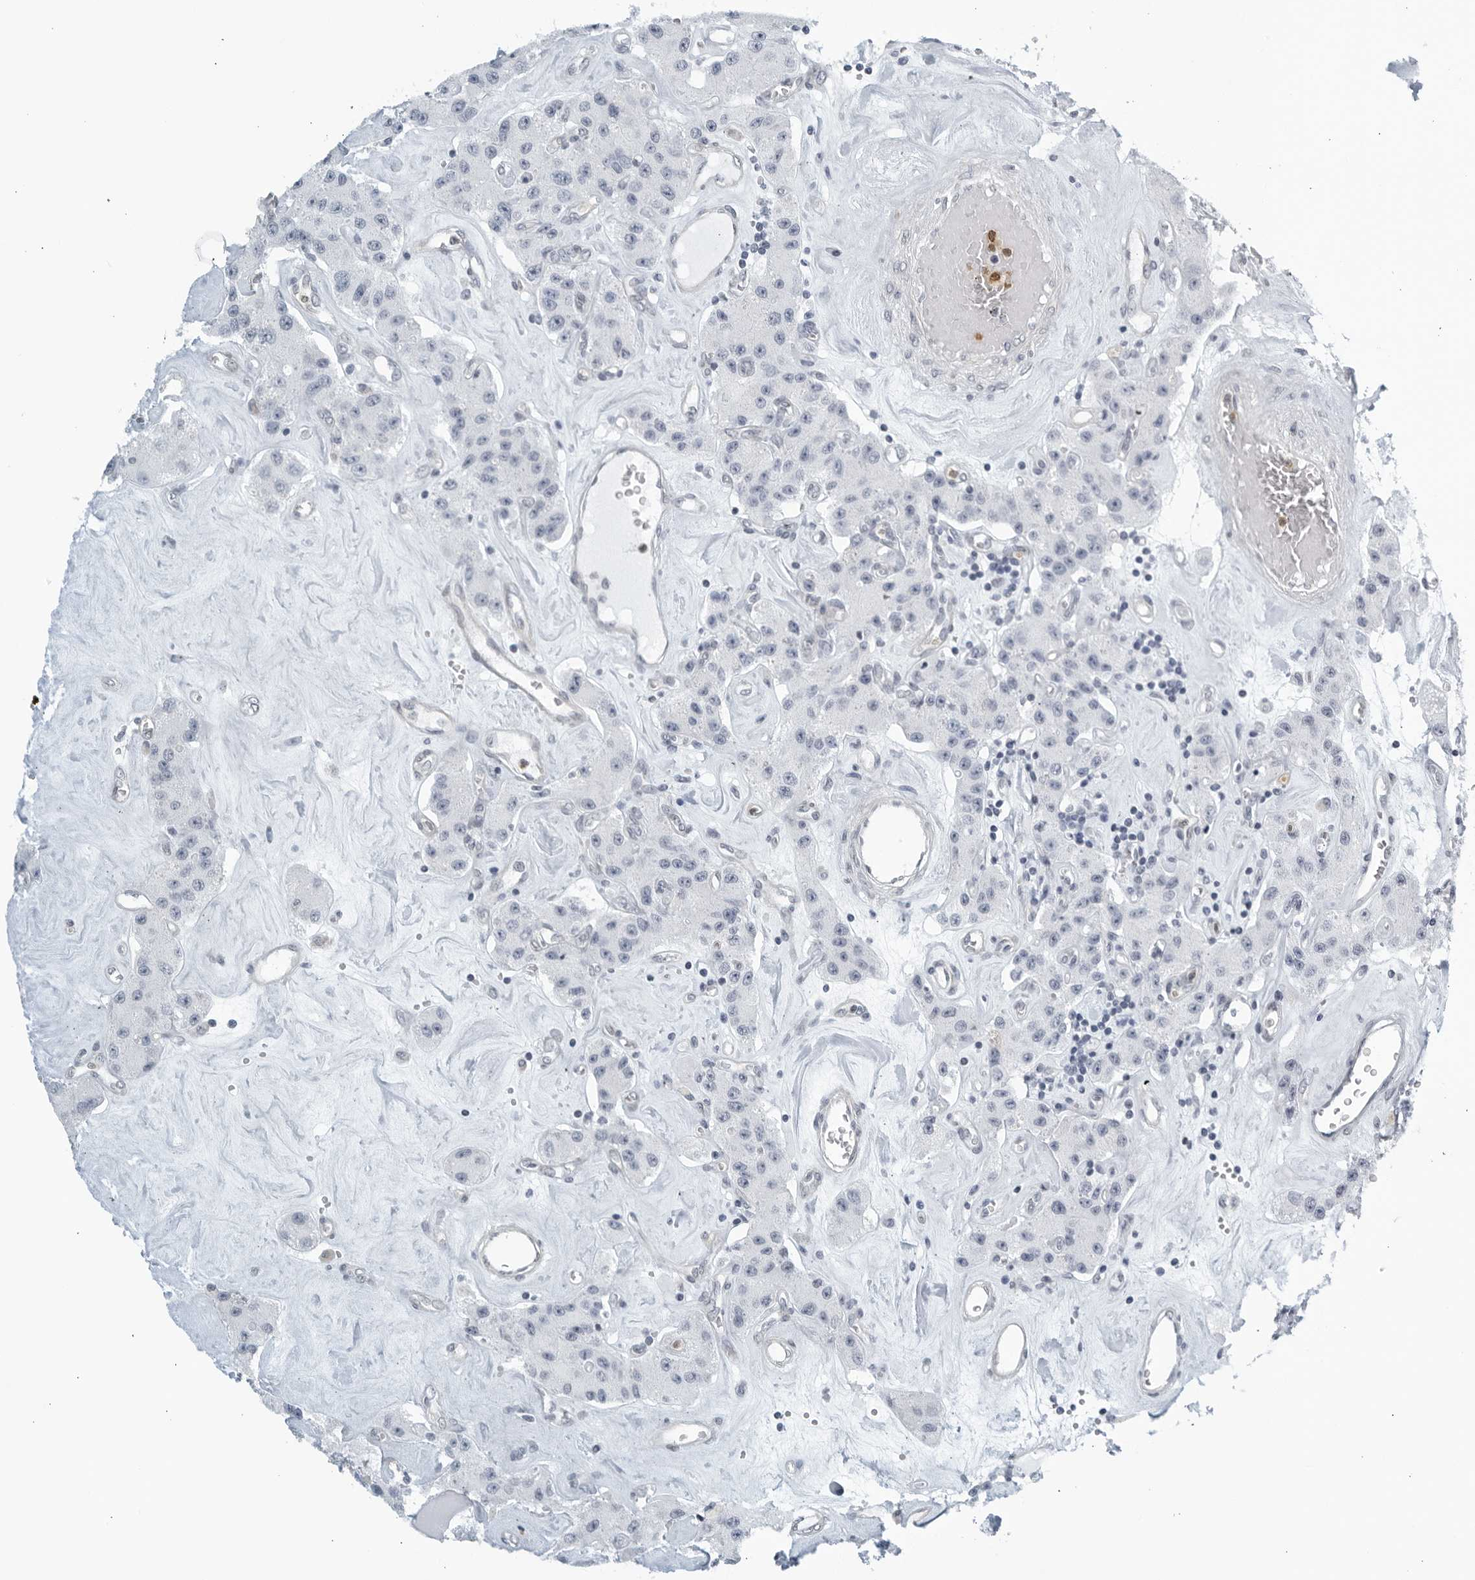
{"staining": {"intensity": "negative", "quantity": "none", "location": "none"}, "tissue": "carcinoid", "cell_type": "Tumor cells", "image_type": "cancer", "snomed": [{"axis": "morphology", "description": "Carcinoid, malignant, NOS"}, {"axis": "topography", "description": "Pancreas"}], "caption": "DAB (3,3'-diaminobenzidine) immunohistochemical staining of human carcinoid shows no significant expression in tumor cells.", "gene": "KLK7", "patient": {"sex": "male", "age": 41}}